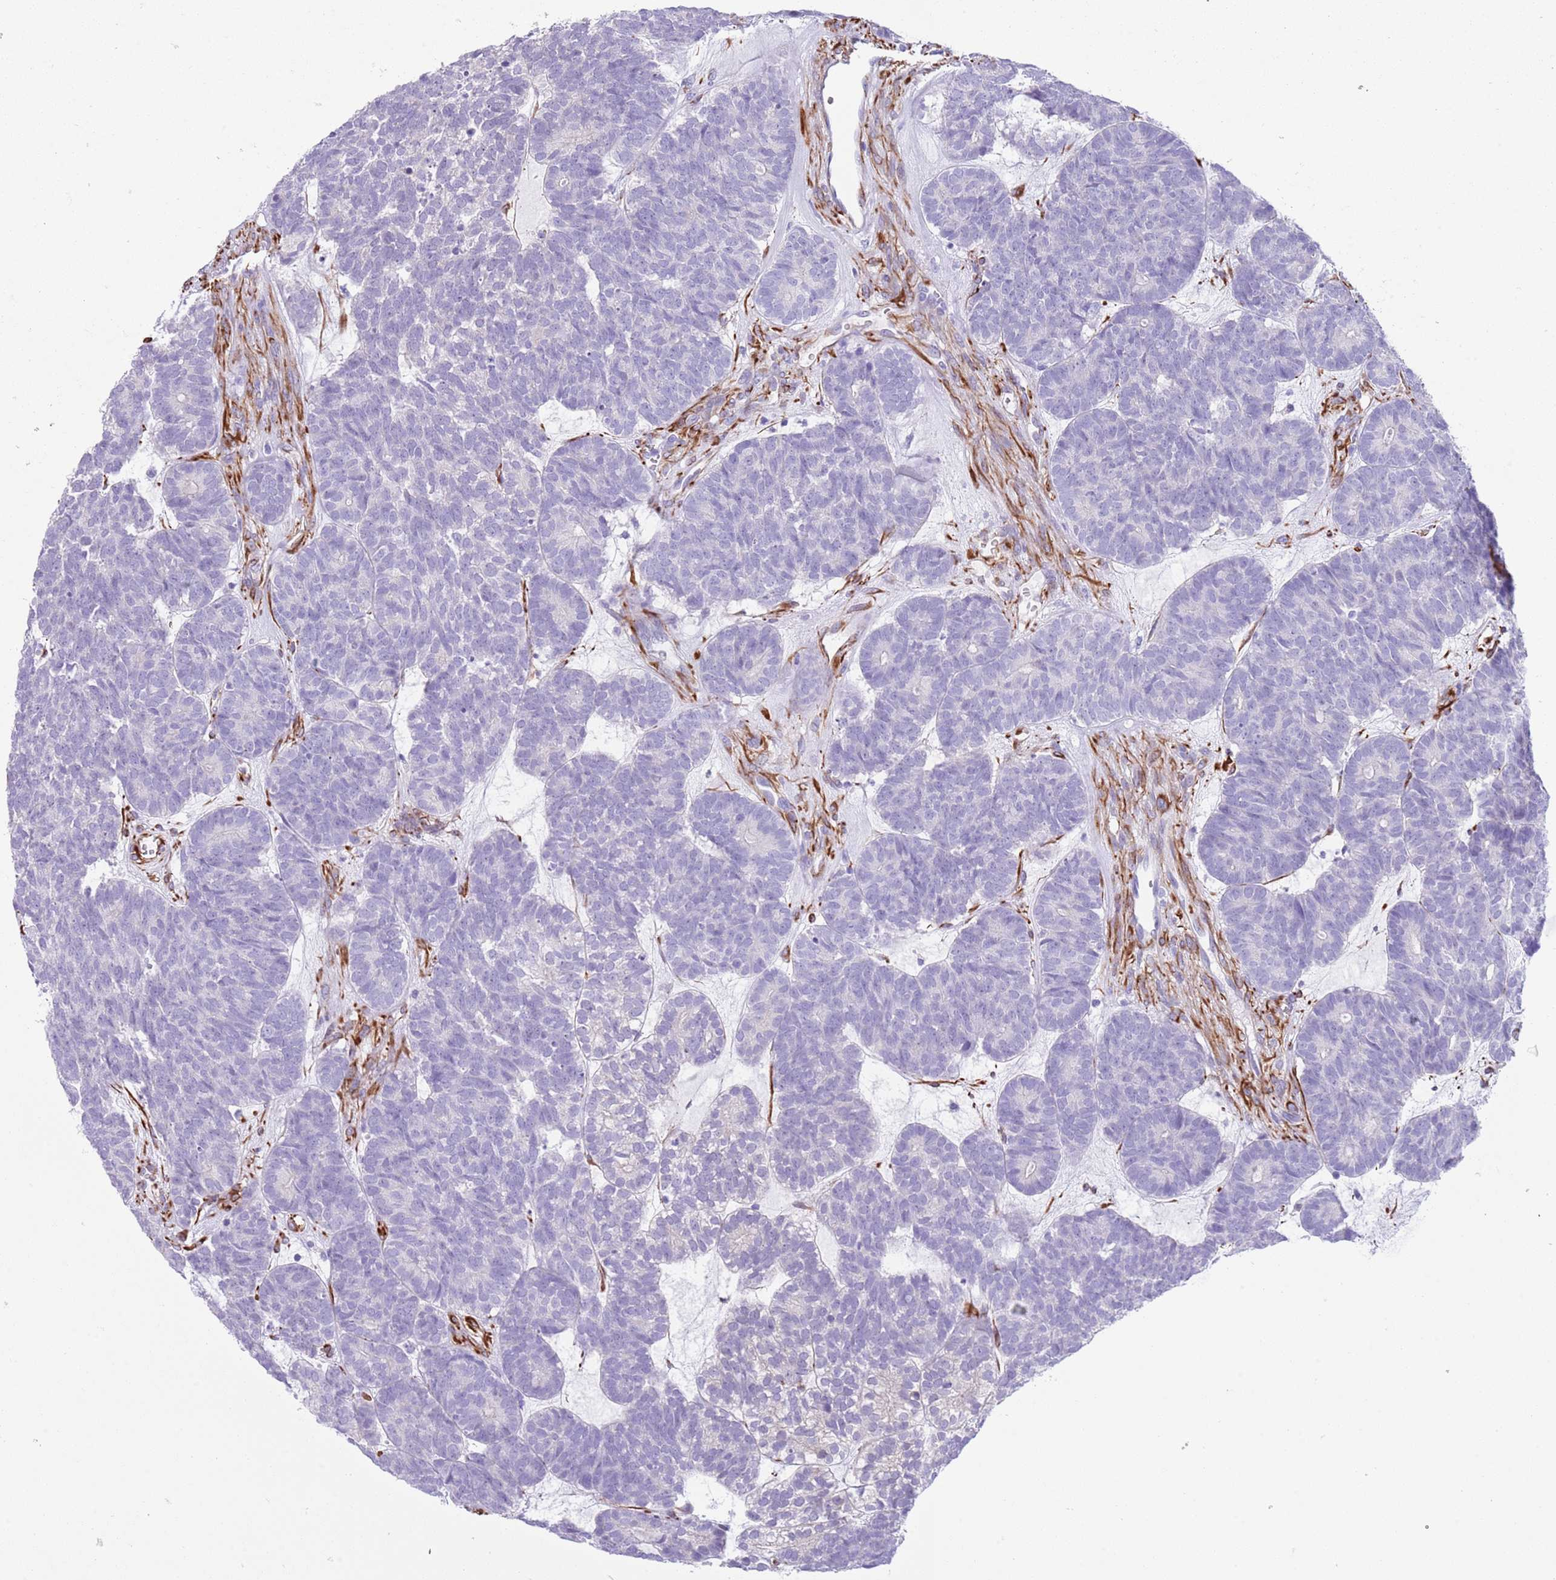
{"staining": {"intensity": "negative", "quantity": "none", "location": "none"}, "tissue": "head and neck cancer", "cell_type": "Tumor cells", "image_type": "cancer", "snomed": [{"axis": "morphology", "description": "Adenocarcinoma, NOS"}, {"axis": "topography", "description": "Head-Neck"}], "caption": "Head and neck cancer stained for a protein using IHC reveals no positivity tumor cells.", "gene": "TSGA13", "patient": {"sex": "female", "age": 81}}